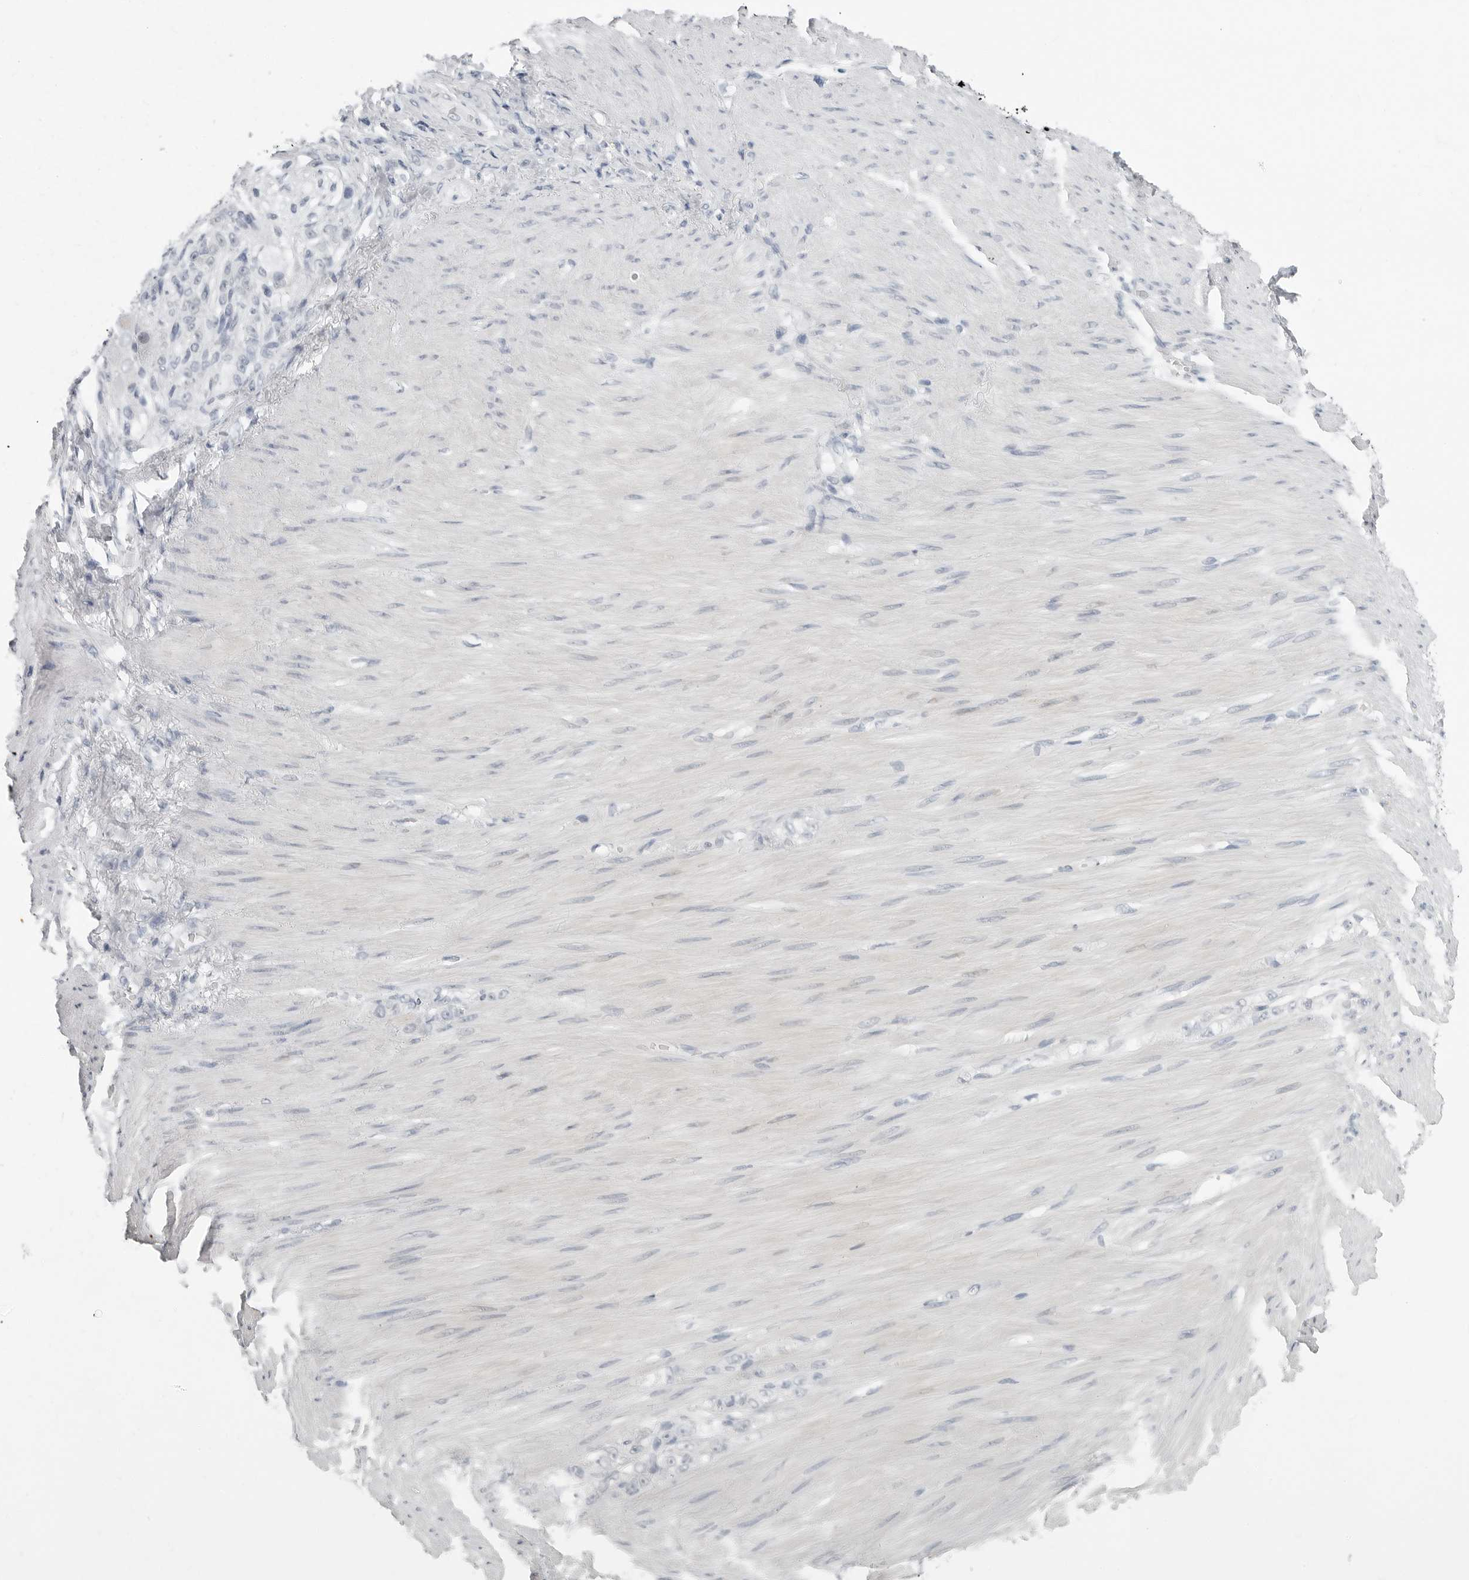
{"staining": {"intensity": "negative", "quantity": "none", "location": "none"}, "tissue": "stomach cancer", "cell_type": "Tumor cells", "image_type": "cancer", "snomed": [{"axis": "morphology", "description": "Normal tissue, NOS"}, {"axis": "morphology", "description": "Adenocarcinoma, NOS"}, {"axis": "topography", "description": "Stomach"}], "caption": "Immunohistochemistry (IHC) of adenocarcinoma (stomach) demonstrates no expression in tumor cells.", "gene": "XIRP1", "patient": {"sex": "male", "age": 82}}